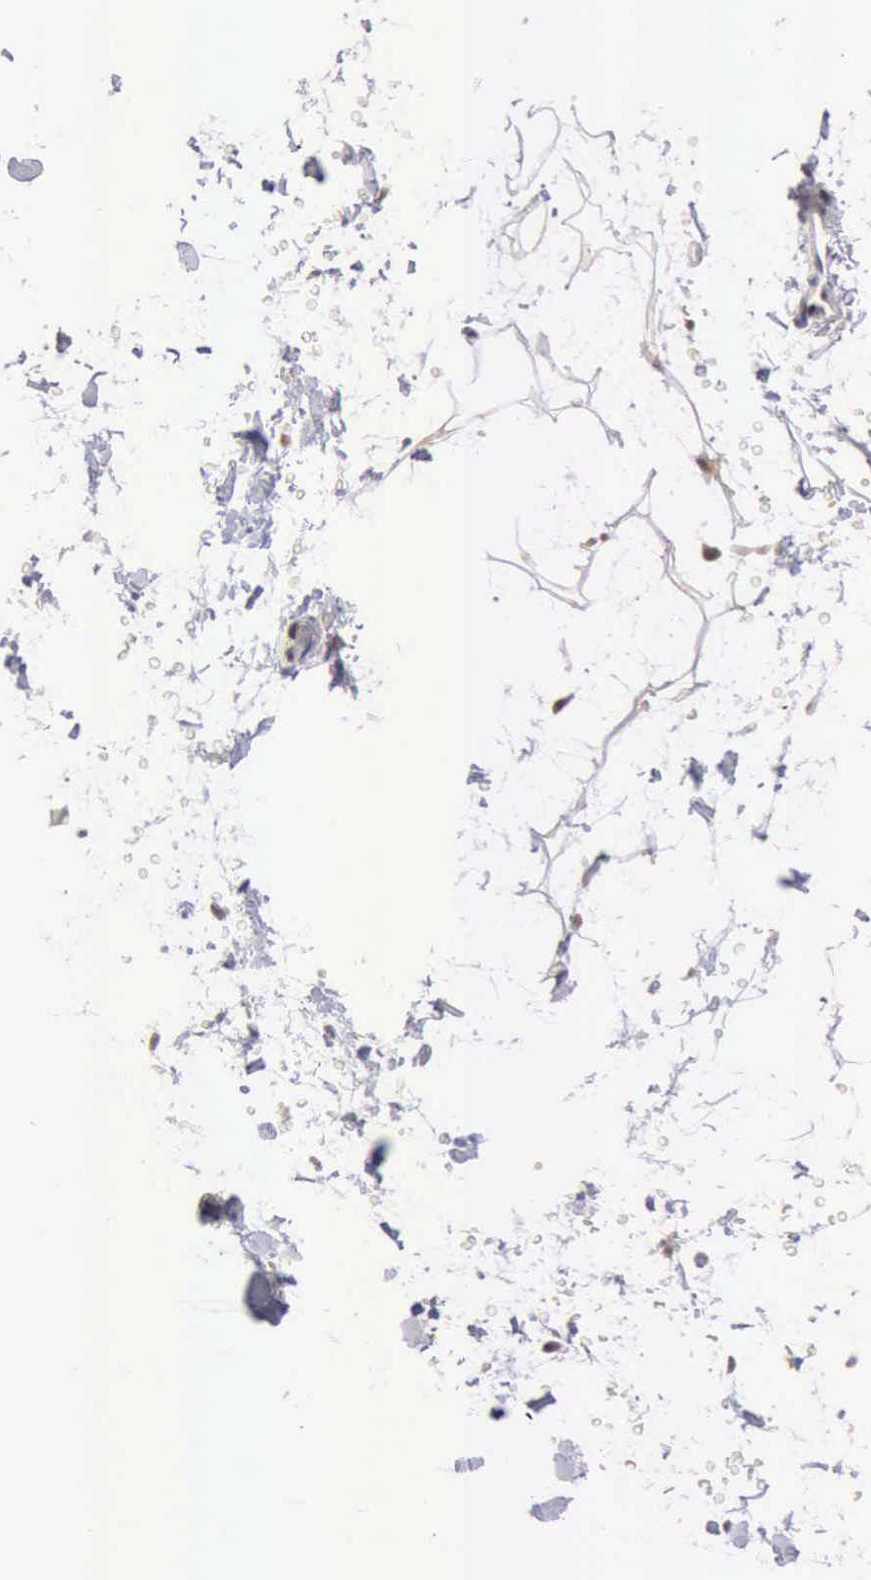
{"staining": {"intensity": "negative", "quantity": "none", "location": "none"}, "tissue": "adipose tissue", "cell_type": "Adipocytes", "image_type": "normal", "snomed": [{"axis": "morphology", "description": "Normal tissue, NOS"}, {"axis": "topography", "description": "Soft tissue"}], "caption": "IHC of normal adipose tissue demonstrates no expression in adipocytes.", "gene": "PTGR2", "patient": {"sex": "male", "age": 72}}